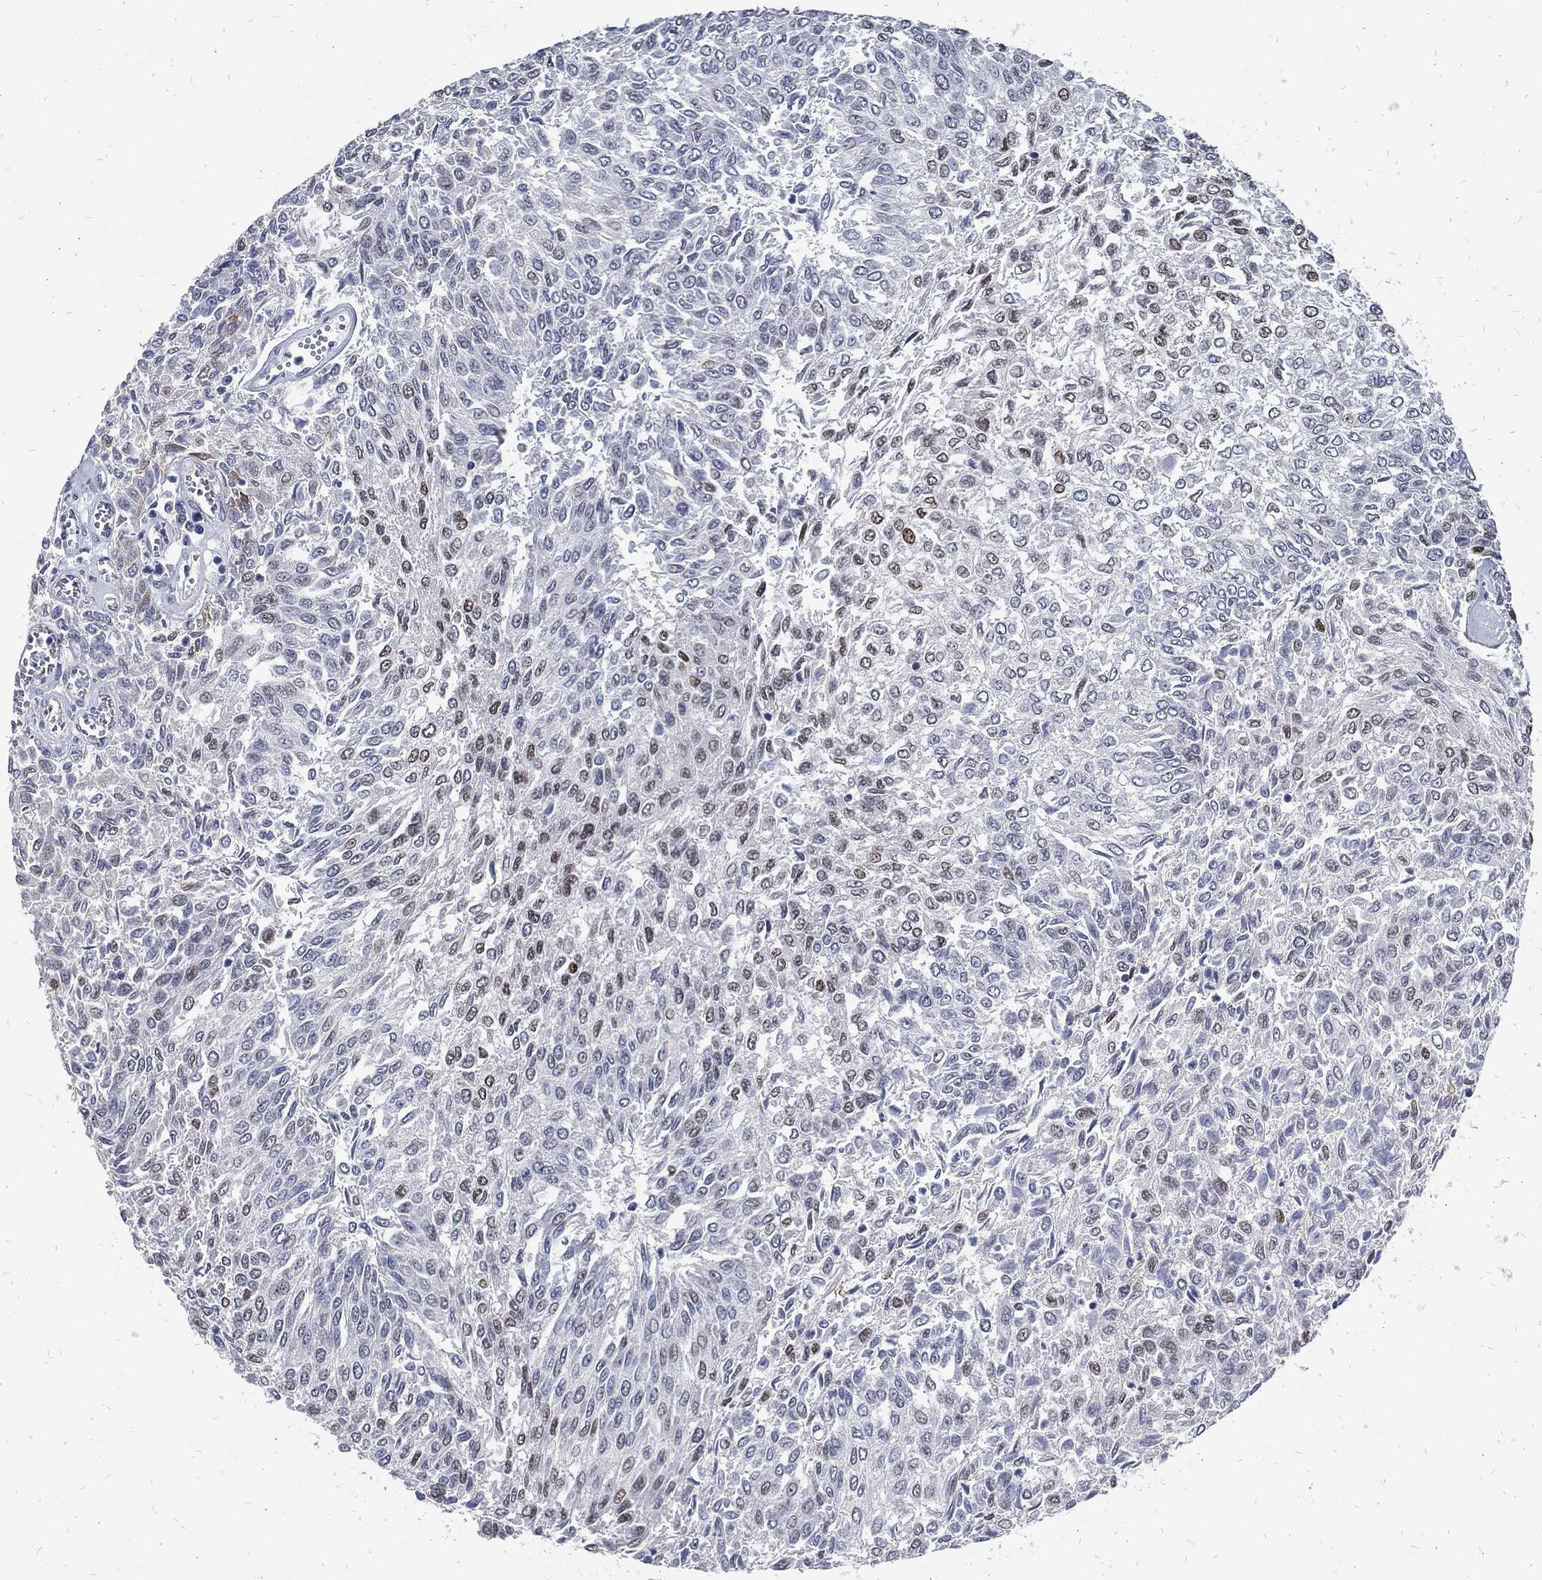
{"staining": {"intensity": "weak", "quantity": "<25%", "location": "nuclear"}, "tissue": "urothelial cancer", "cell_type": "Tumor cells", "image_type": "cancer", "snomed": [{"axis": "morphology", "description": "Urothelial carcinoma, Low grade"}, {"axis": "topography", "description": "Urinary bladder"}], "caption": "Immunohistochemical staining of human low-grade urothelial carcinoma reveals no significant expression in tumor cells.", "gene": "JUN", "patient": {"sex": "male", "age": 78}}